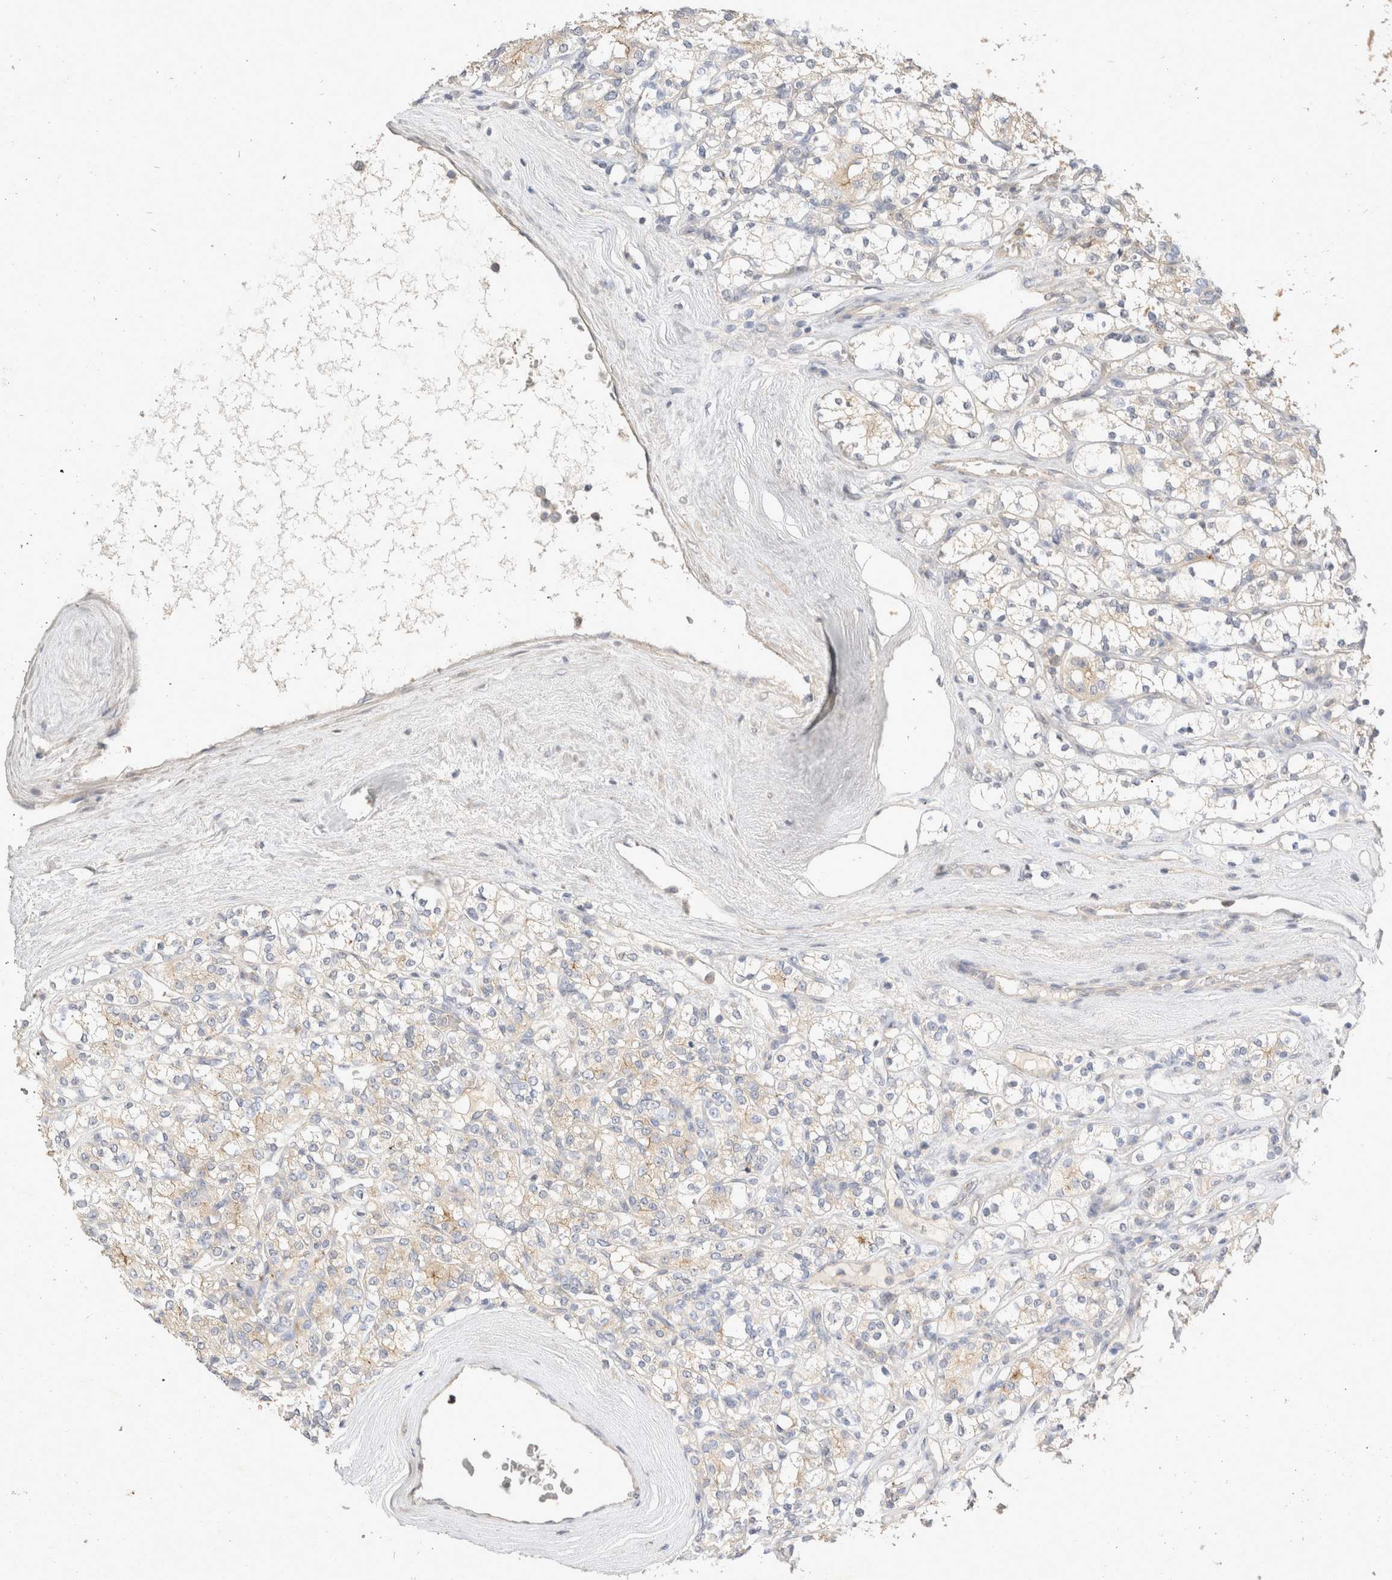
{"staining": {"intensity": "weak", "quantity": "<25%", "location": "cytoplasmic/membranous"}, "tissue": "renal cancer", "cell_type": "Tumor cells", "image_type": "cancer", "snomed": [{"axis": "morphology", "description": "Adenocarcinoma, NOS"}, {"axis": "topography", "description": "Kidney"}], "caption": "Adenocarcinoma (renal) was stained to show a protein in brown. There is no significant positivity in tumor cells. The staining was performed using DAB to visualize the protein expression in brown, while the nuclei were stained in blue with hematoxylin (Magnification: 20x).", "gene": "TOM1L2", "patient": {"sex": "male", "age": 77}}